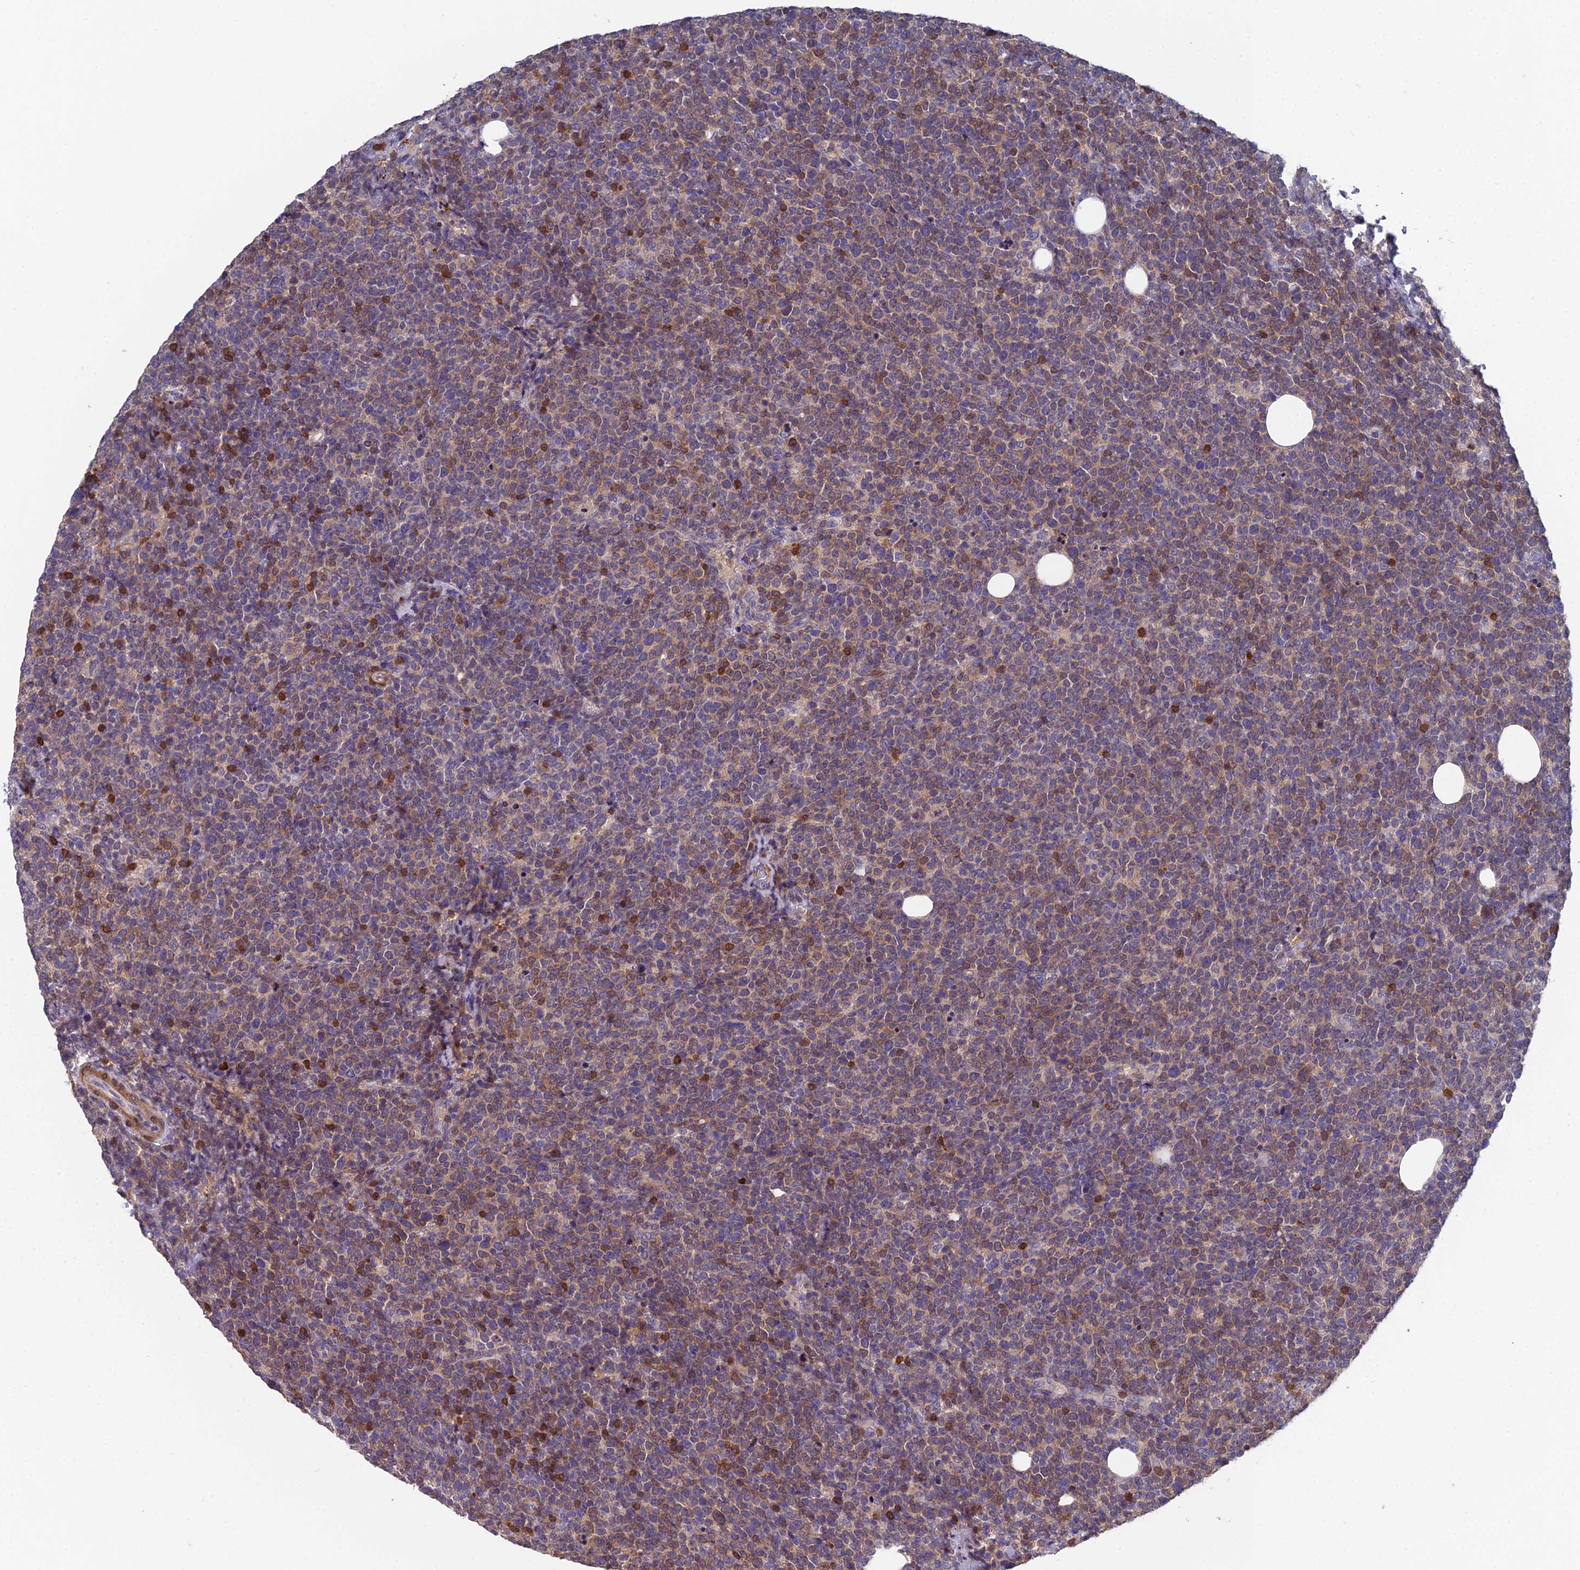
{"staining": {"intensity": "weak", "quantity": ">75%", "location": "cytoplasmic/membranous"}, "tissue": "lymphoma", "cell_type": "Tumor cells", "image_type": "cancer", "snomed": [{"axis": "morphology", "description": "Malignant lymphoma, non-Hodgkin's type, High grade"}, {"axis": "topography", "description": "Lymph node"}], "caption": "IHC micrograph of human lymphoma stained for a protein (brown), which exhibits low levels of weak cytoplasmic/membranous staining in about >75% of tumor cells.", "gene": "GALK2", "patient": {"sex": "male", "age": 61}}